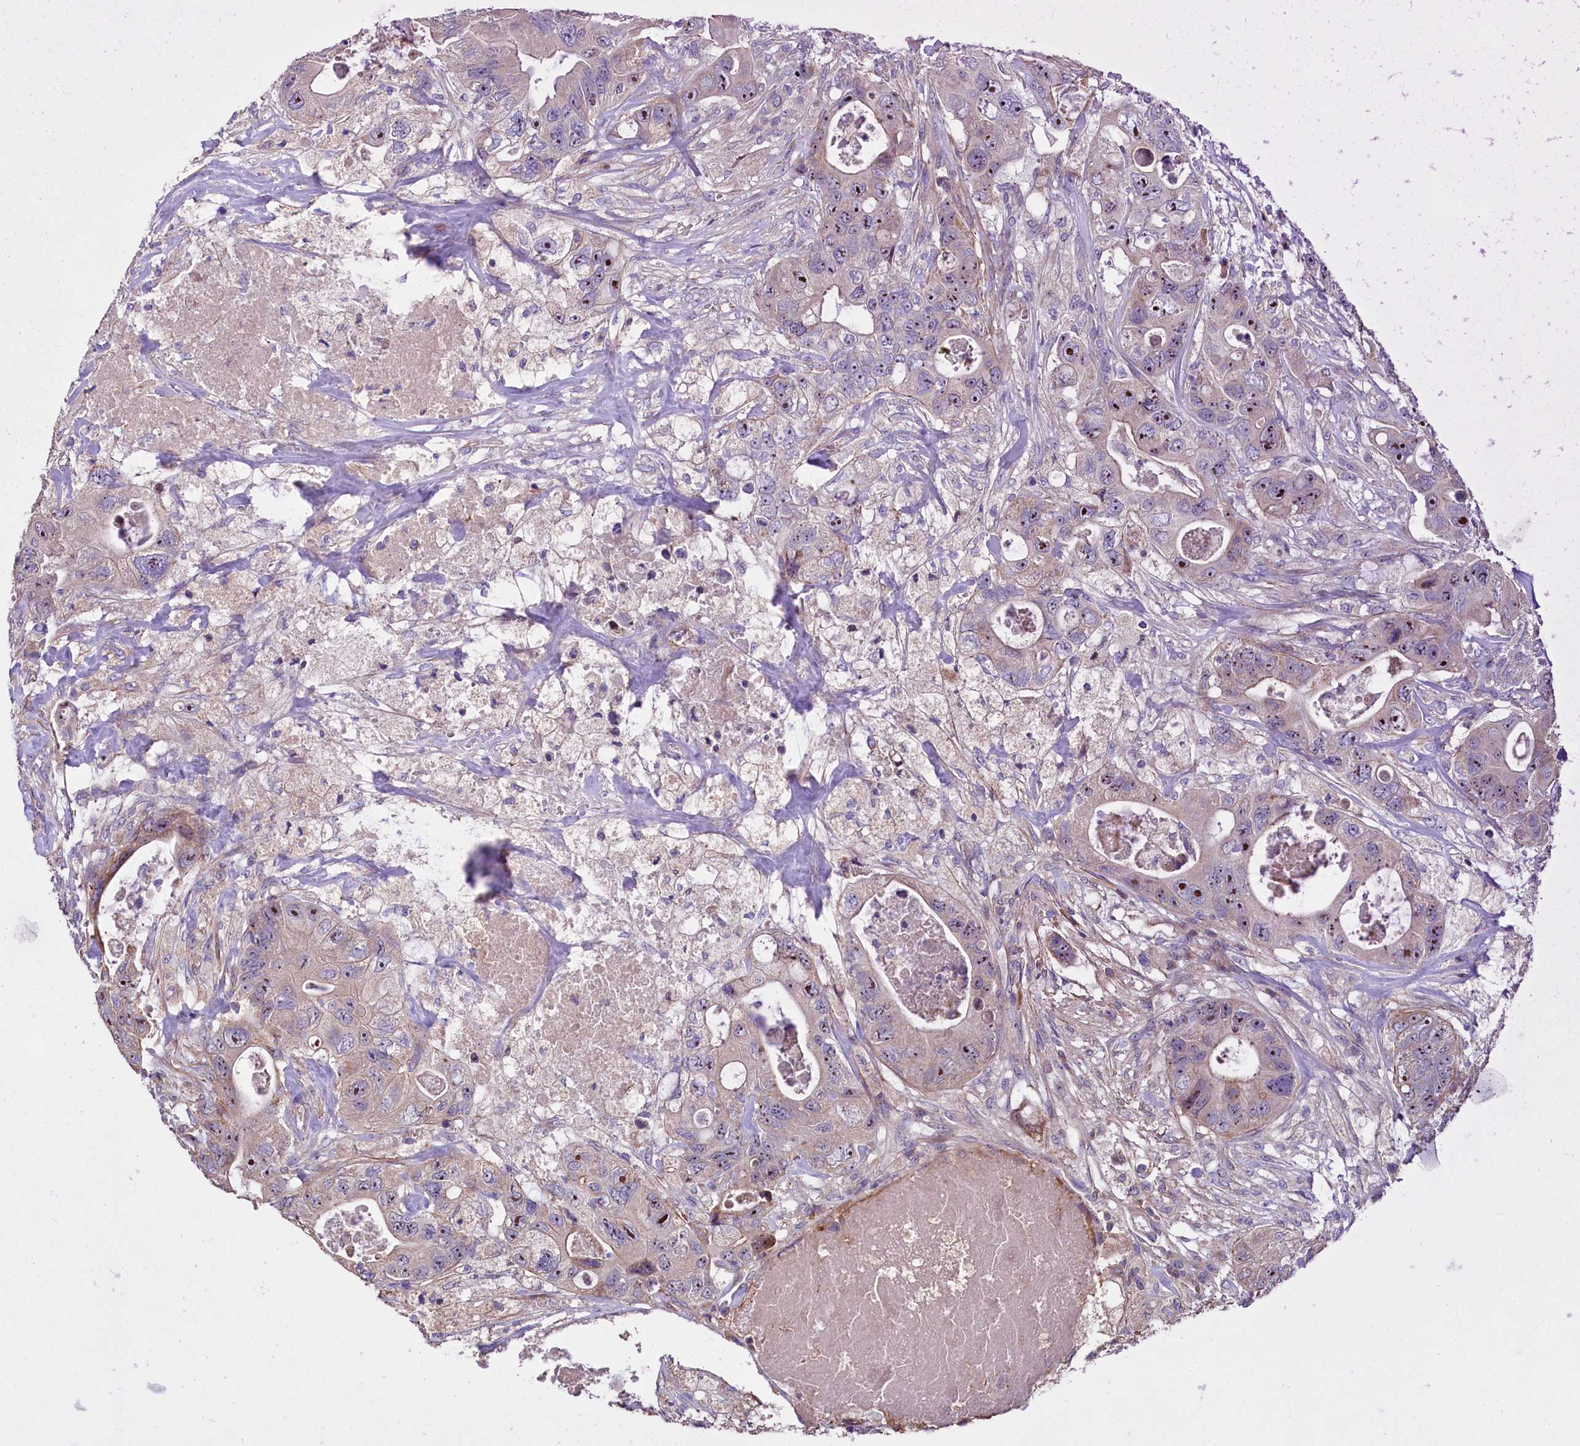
{"staining": {"intensity": "moderate", "quantity": ">75%", "location": "cytoplasmic/membranous,nuclear"}, "tissue": "colorectal cancer", "cell_type": "Tumor cells", "image_type": "cancer", "snomed": [{"axis": "morphology", "description": "Adenocarcinoma, NOS"}, {"axis": "topography", "description": "Colon"}], "caption": "This is an image of IHC staining of adenocarcinoma (colorectal), which shows moderate positivity in the cytoplasmic/membranous and nuclear of tumor cells.", "gene": "RPUSD3", "patient": {"sex": "female", "age": 46}}